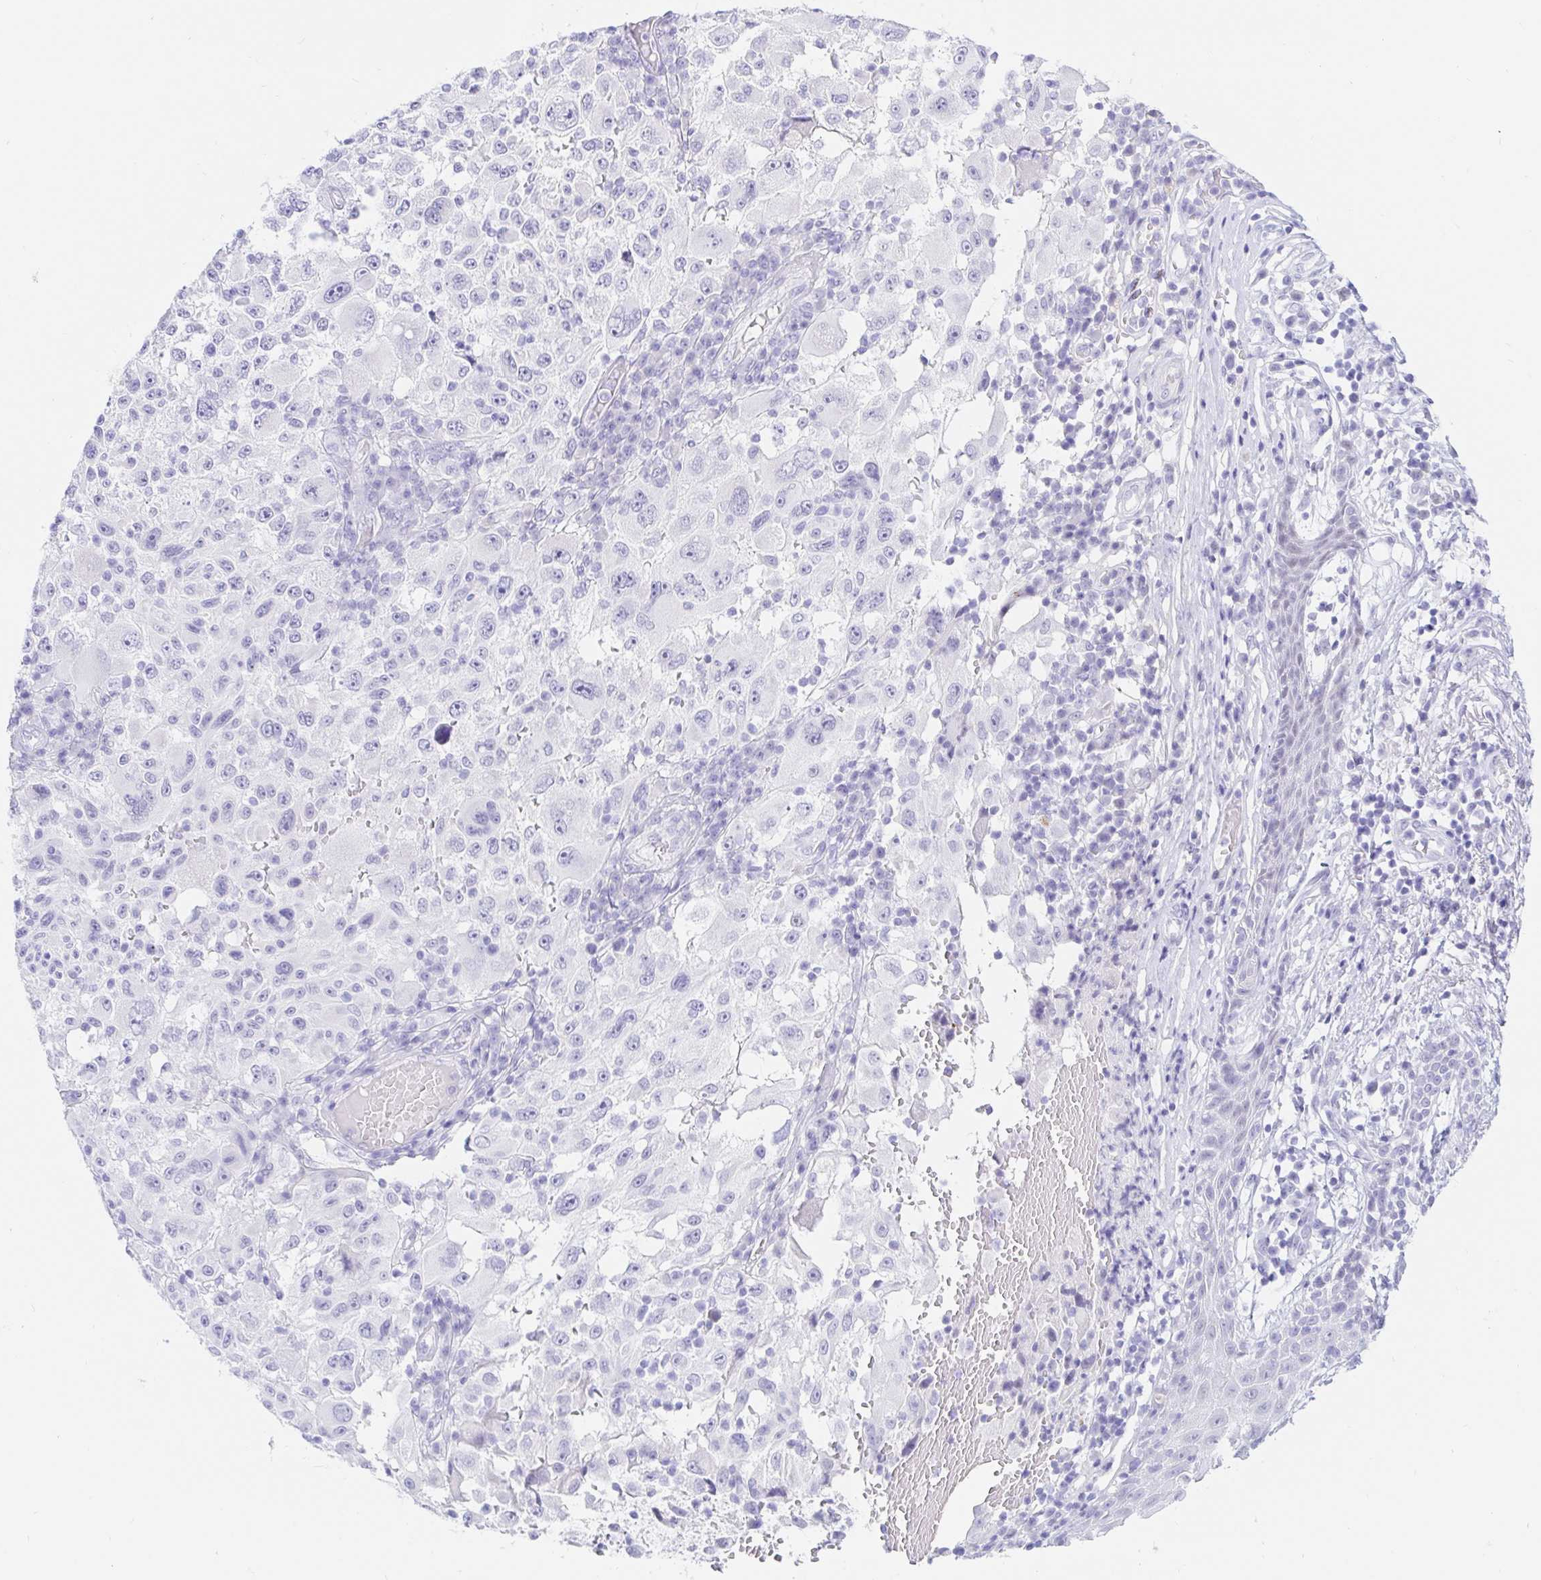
{"staining": {"intensity": "negative", "quantity": "none", "location": "none"}, "tissue": "melanoma", "cell_type": "Tumor cells", "image_type": "cancer", "snomed": [{"axis": "morphology", "description": "Malignant melanoma, NOS"}, {"axis": "topography", "description": "Skin"}], "caption": "A photomicrograph of melanoma stained for a protein exhibits no brown staining in tumor cells. (IHC, brightfield microscopy, high magnification).", "gene": "OR6T1", "patient": {"sex": "female", "age": 71}}